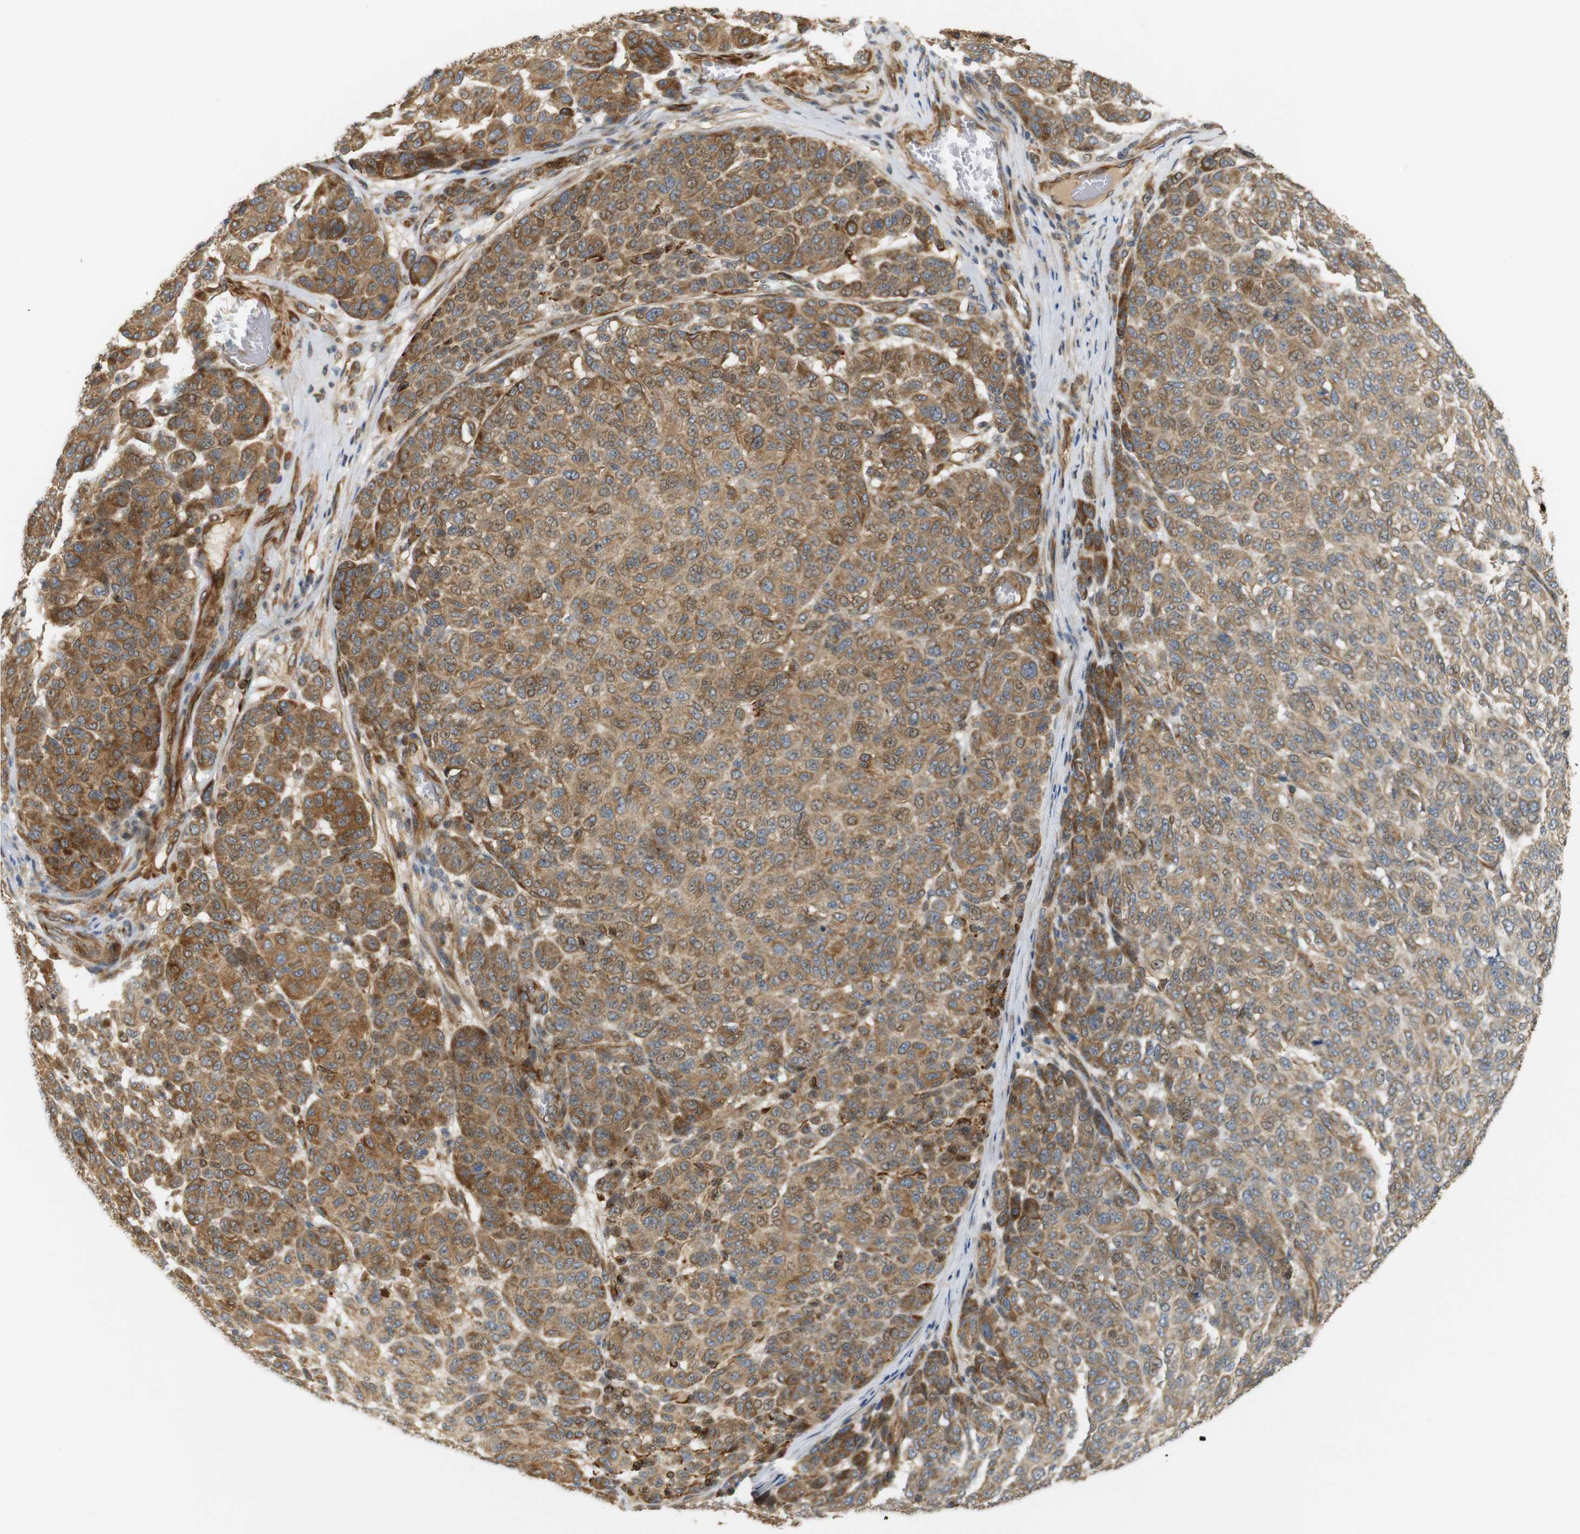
{"staining": {"intensity": "moderate", "quantity": ">75%", "location": "cytoplasmic/membranous"}, "tissue": "melanoma", "cell_type": "Tumor cells", "image_type": "cancer", "snomed": [{"axis": "morphology", "description": "Malignant melanoma, NOS"}, {"axis": "topography", "description": "Skin"}], "caption": "This histopathology image shows melanoma stained with IHC to label a protein in brown. The cytoplasmic/membranous of tumor cells show moderate positivity for the protein. Nuclei are counter-stained blue.", "gene": "RPTOR", "patient": {"sex": "male", "age": 59}}